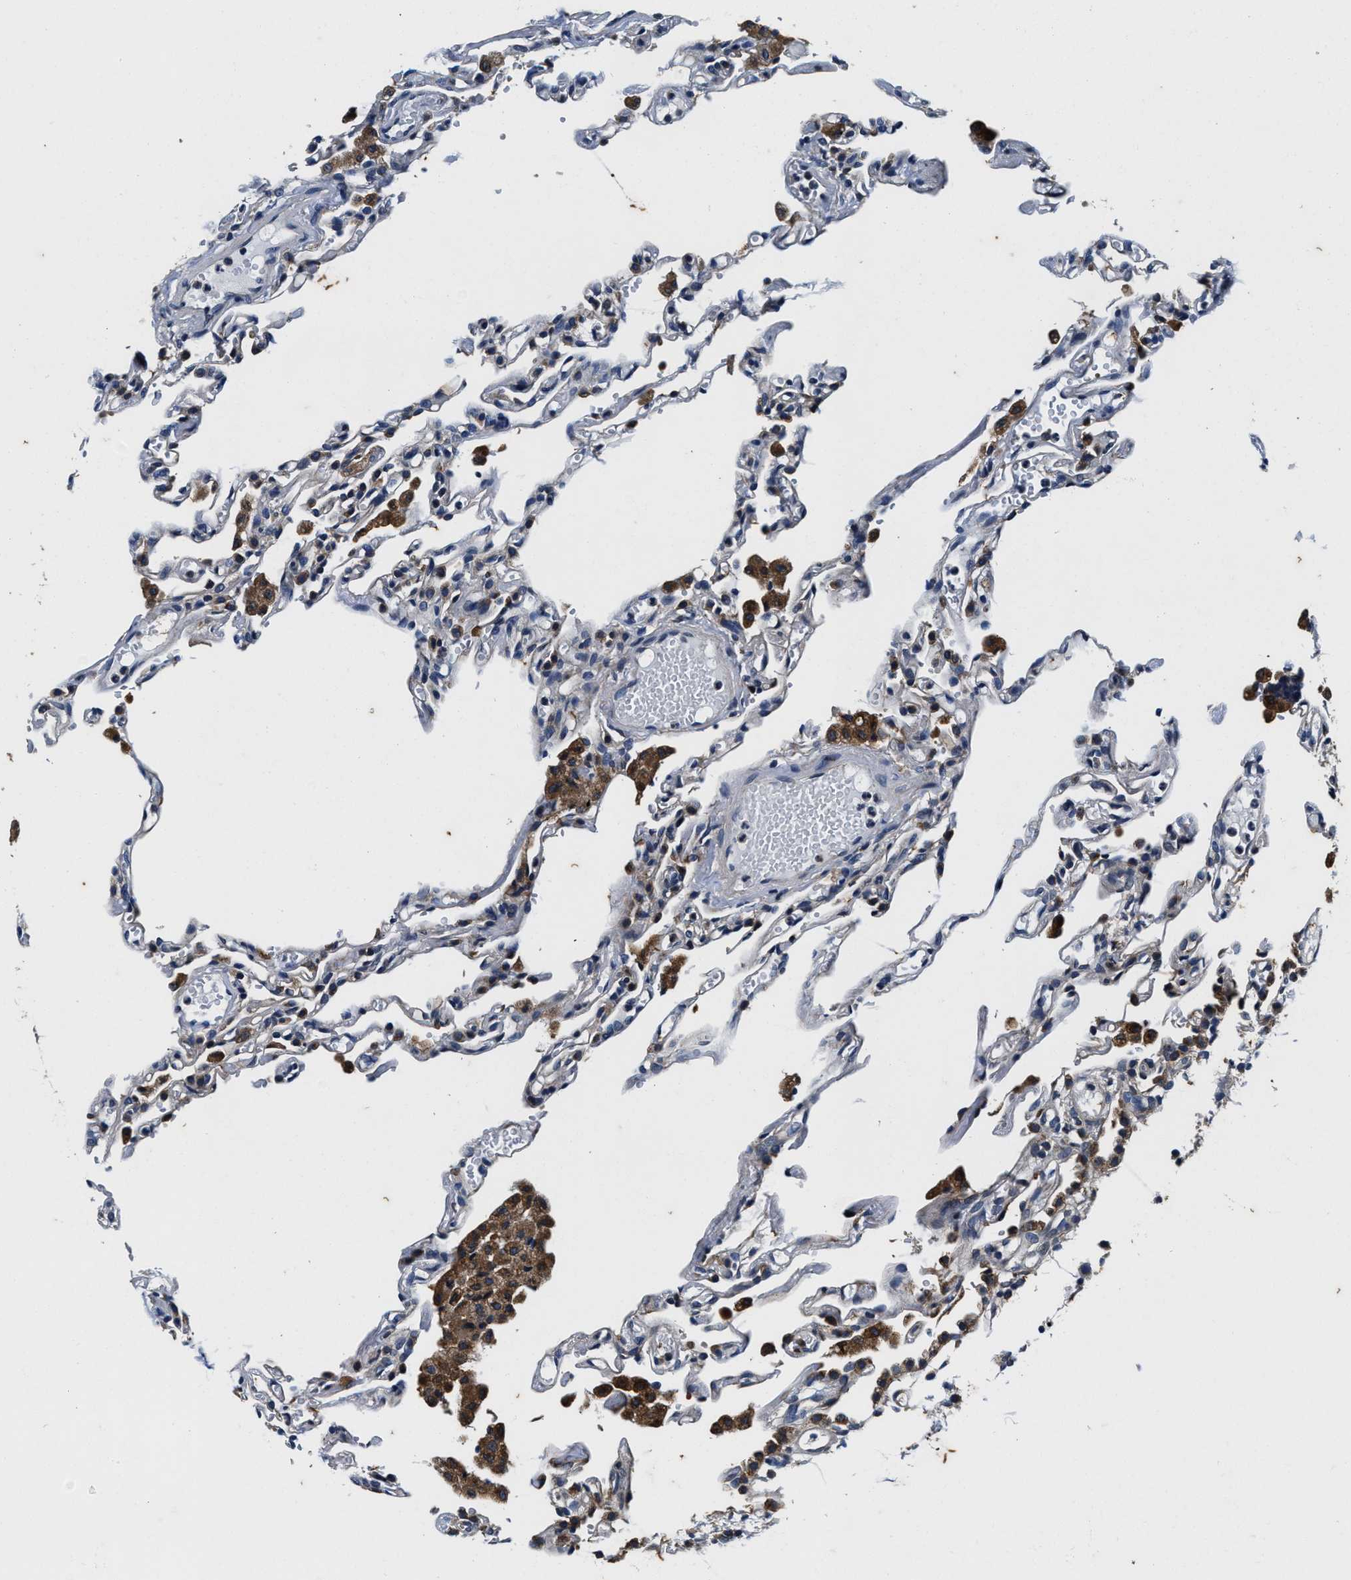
{"staining": {"intensity": "moderate", "quantity": "<25%", "location": "cytoplasmic/membranous"}, "tissue": "lung", "cell_type": "Alveolar cells", "image_type": "normal", "snomed": [{"axis": "morphology", "description": "Normal tissue, NOS"}, {"axis": "topography", "description": "Lung"}], "caption": "A histopathology image of human lung stained for a protein demonstrates moderate cytoplasmic/membranous brown staining in alveolar cells. (Brightfield microscopy of DAB IHC at high magnification).", "gene": "PI4KB", "patient": {"sex": "male", "age": 21}}